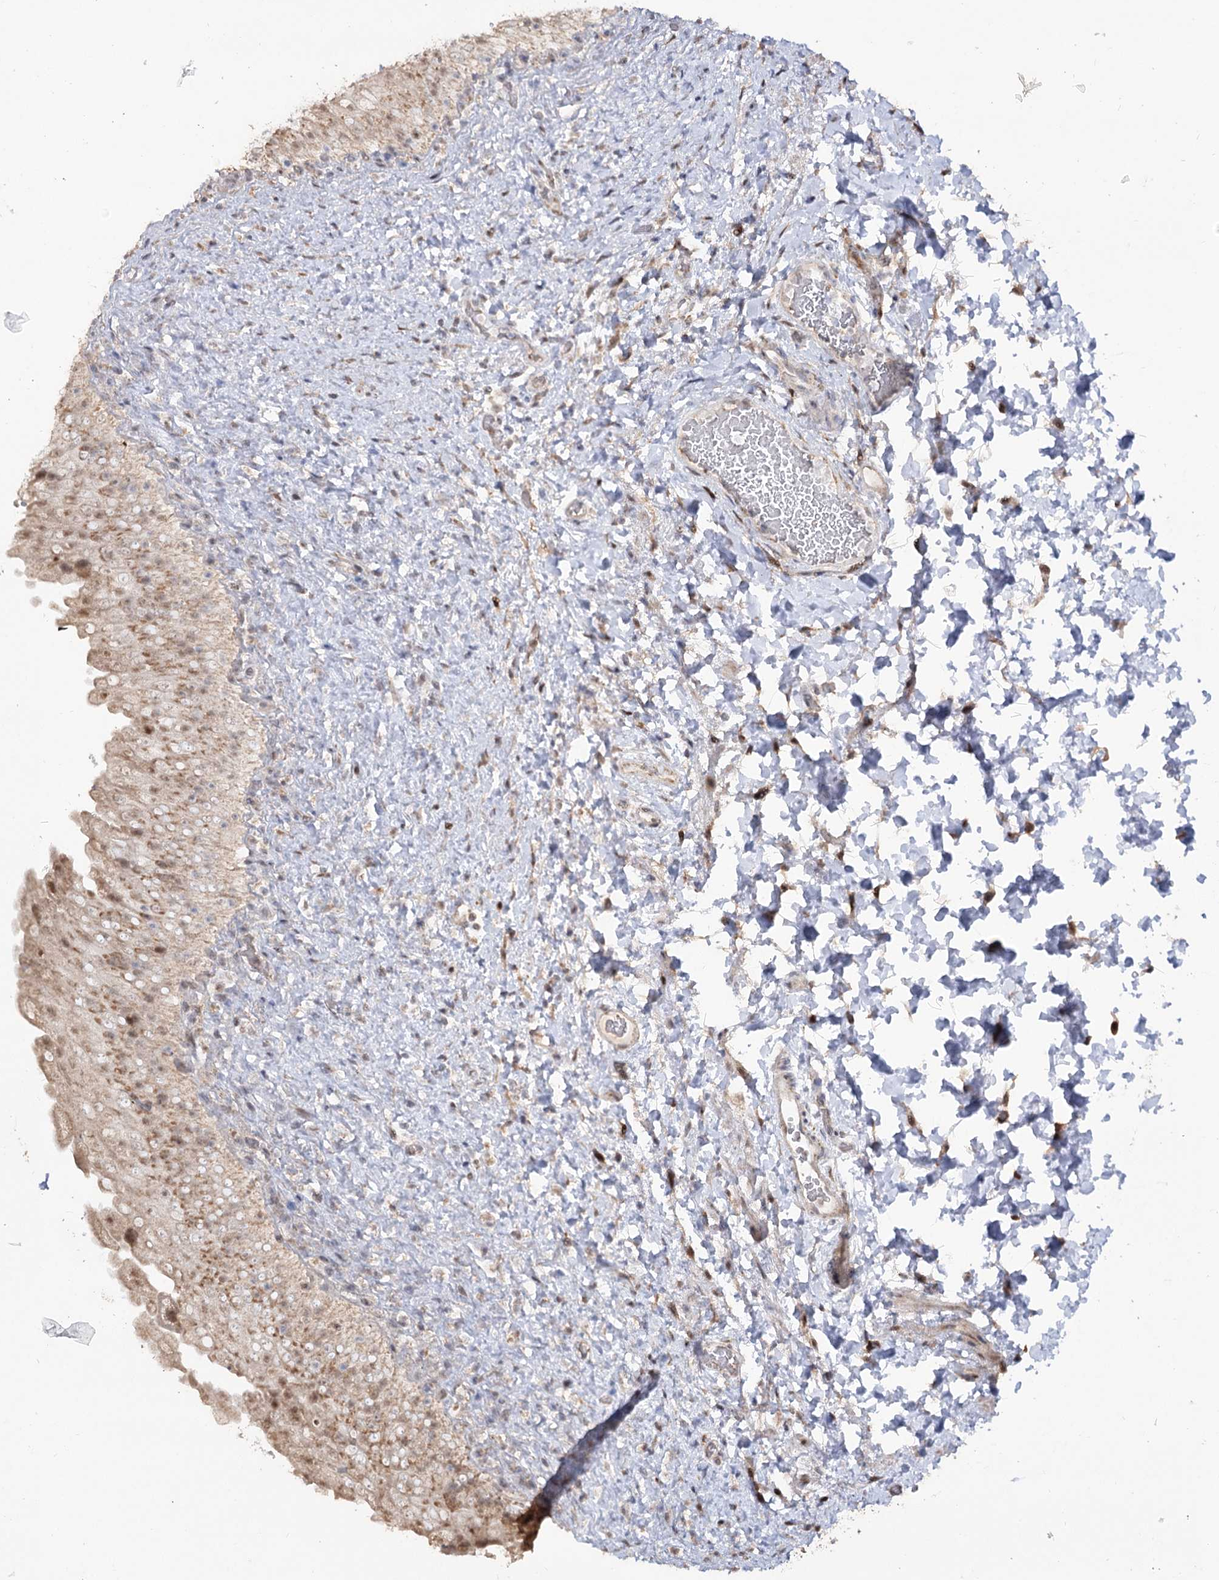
{"staining": {"intensity": "weak", "quantity": "25%-75%", "location": "cytoplasmic/membranous"}, "tissue": "urinary bladder", "cell_type": "Urothelial cells", "image_type": "normal", "snomed": [{"axis": "morphology", "description": "Normal tissue, NOS"}, {"axis": "topography", "description": "Urinary bladder"}], "caption": "A brown stain shows weak cytoplasmic/membranous staining of a protein in urothelial cells of unremarkable human urinary bladder. (DAB IHC with brightfield microscopy, high magnification).", "gene": "RUFY4", "patient": {"sex": "female", "age": 27}}